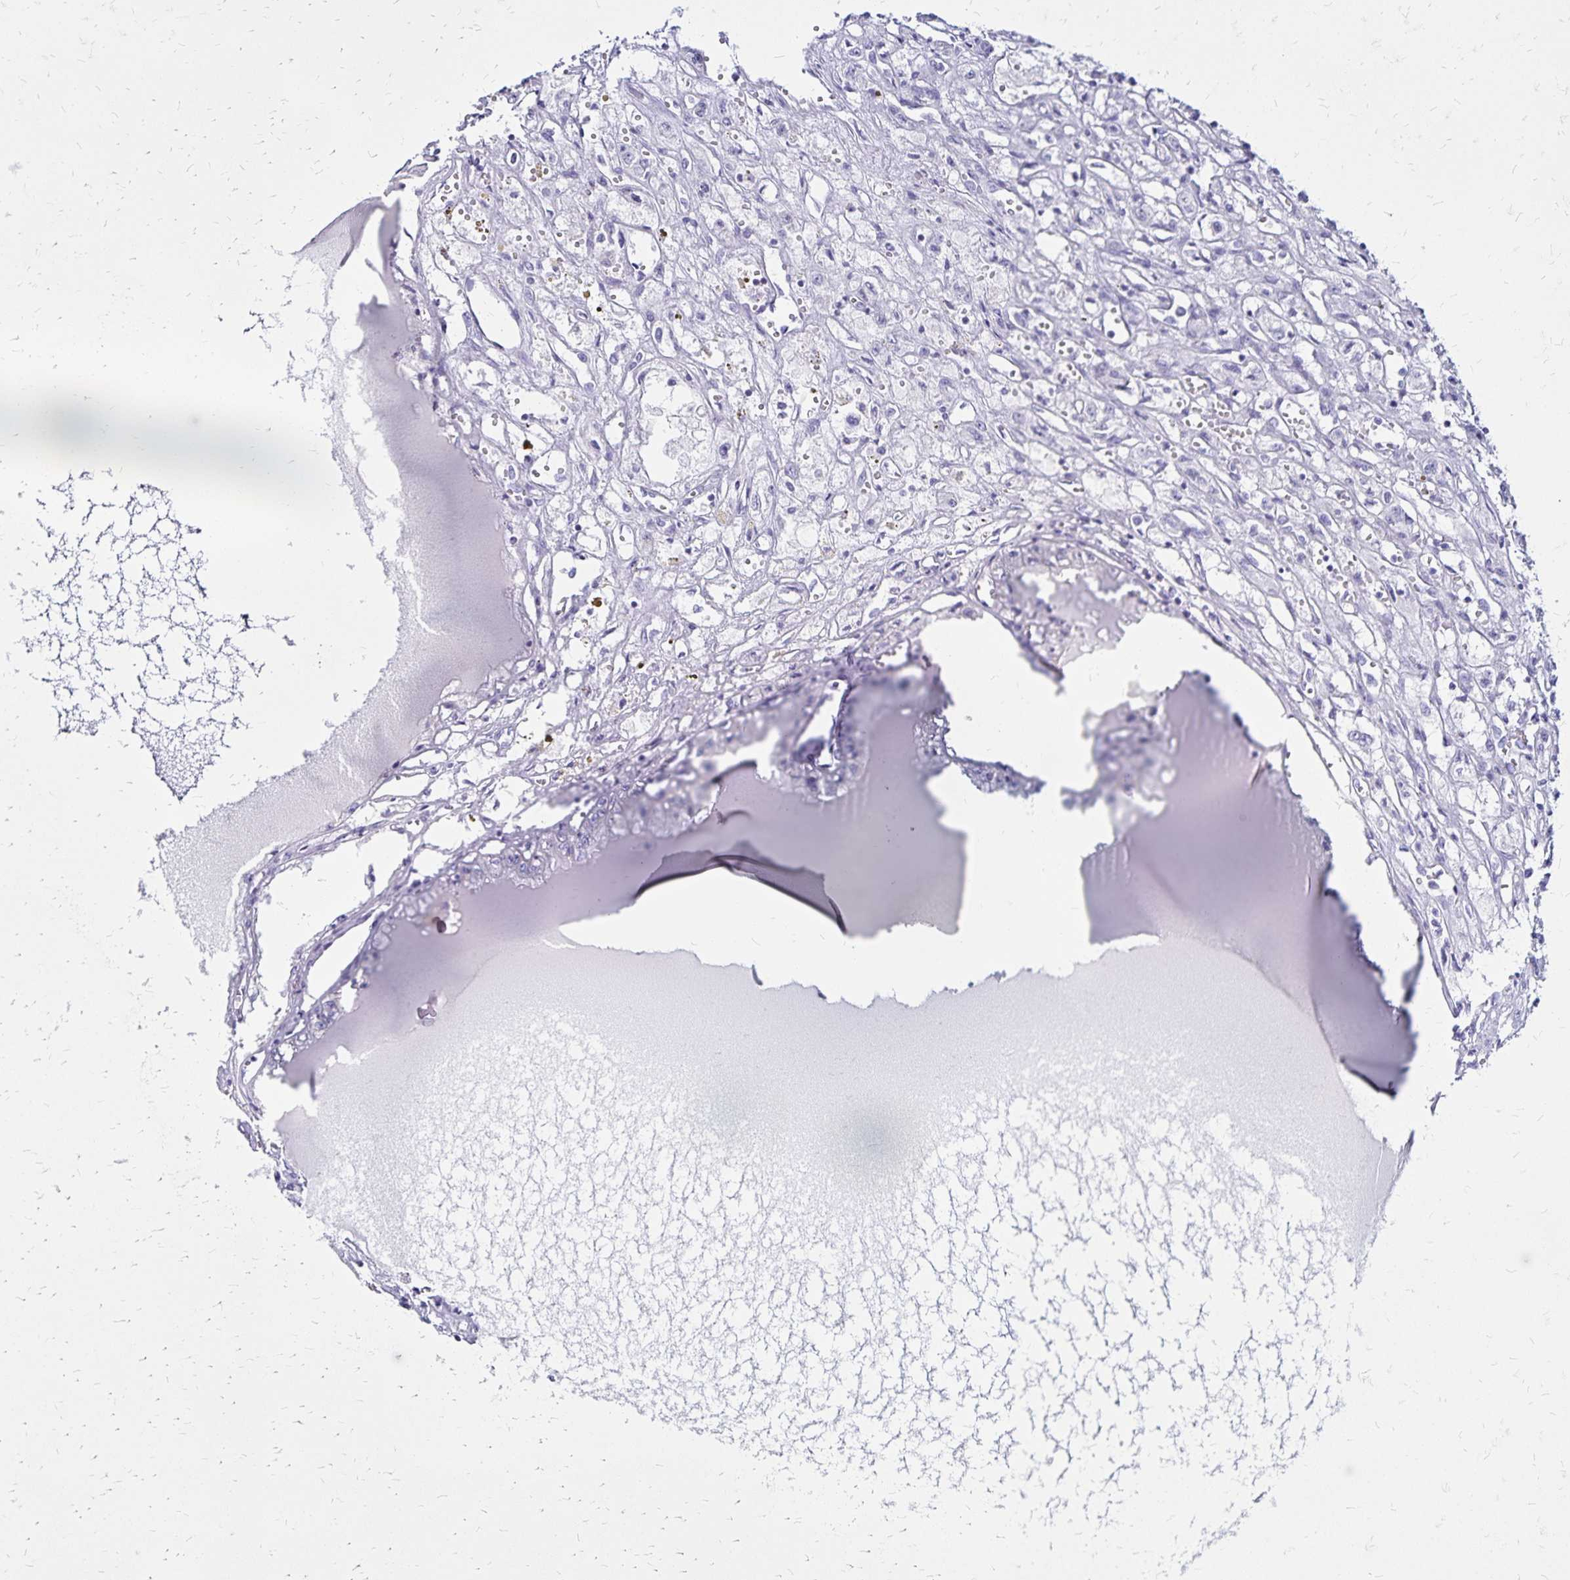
{"staining": {"intensity": "negative", "quantity": "none", "location": "none"}, "tissue": "renal cancer", "cell_type": "Tumor cells", "image_type": "cancer", "snomed": [{"axis": "morphology", "description": "Adenocarcinoma, NOS"}, {"axis": "topography", "description": "Kidney"}], "caption": "The histopathology image displays no significant positivity in tumor cells of renal cancer (adenocarcinoma).", "gene": "LIN28B", "patient": {"sex": "male", "age": 56}}